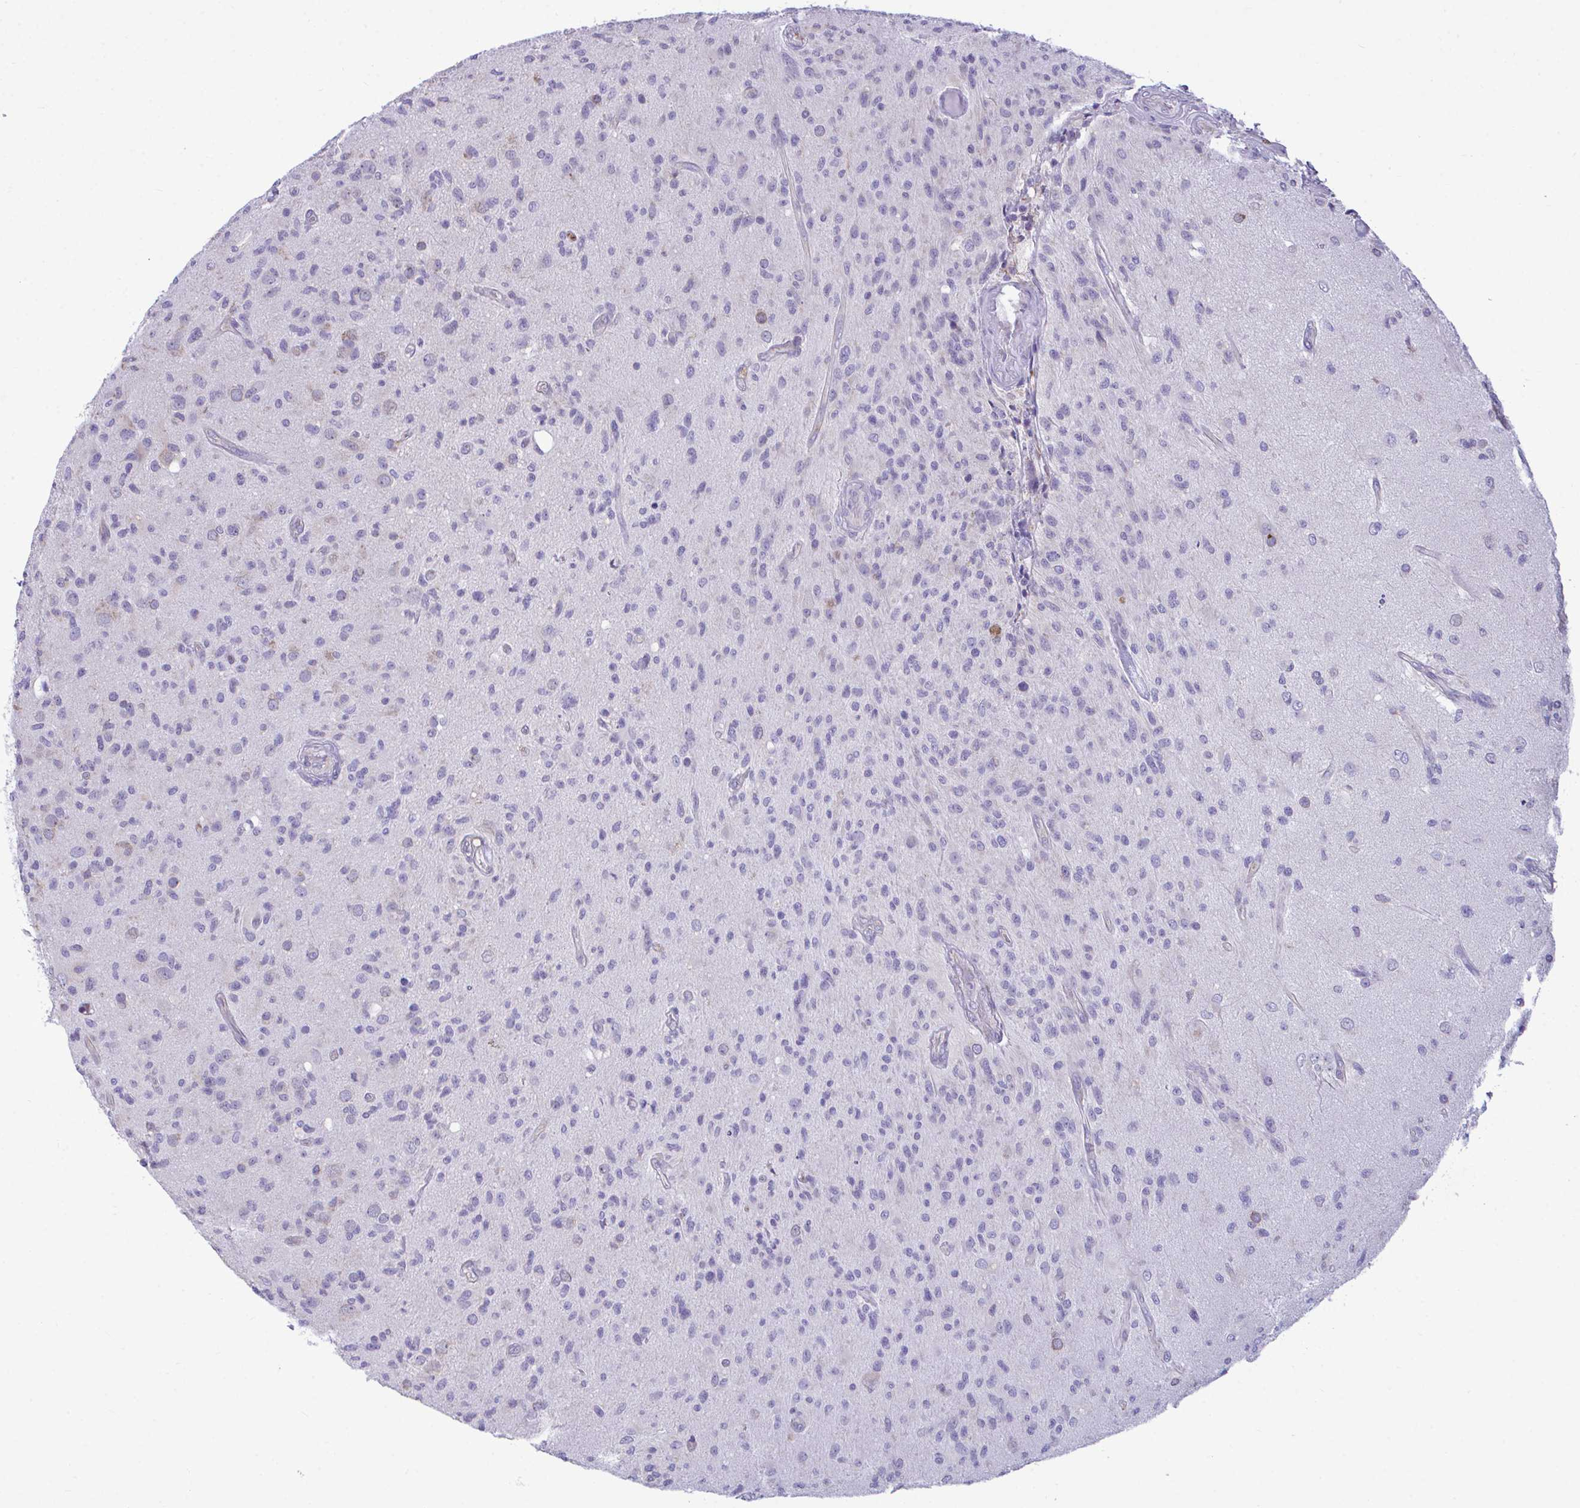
{"staining": {"intensity": "negative", "quantity": "none", "location": "none"}, "tissue": "glioma", "cell_type": "Tumor cells", "image_type": "cancer", "snomed": [{"axis": "morphology", "description": "Glioma, malignant, High grade"}, {"axis": "topography", "description": "Brain"}], "caption": "Micrograph shows no protein expression in tumor cells of glioma tissue.", "gene": "PIGK", "patient": {"sex": "female", "age": 67}}